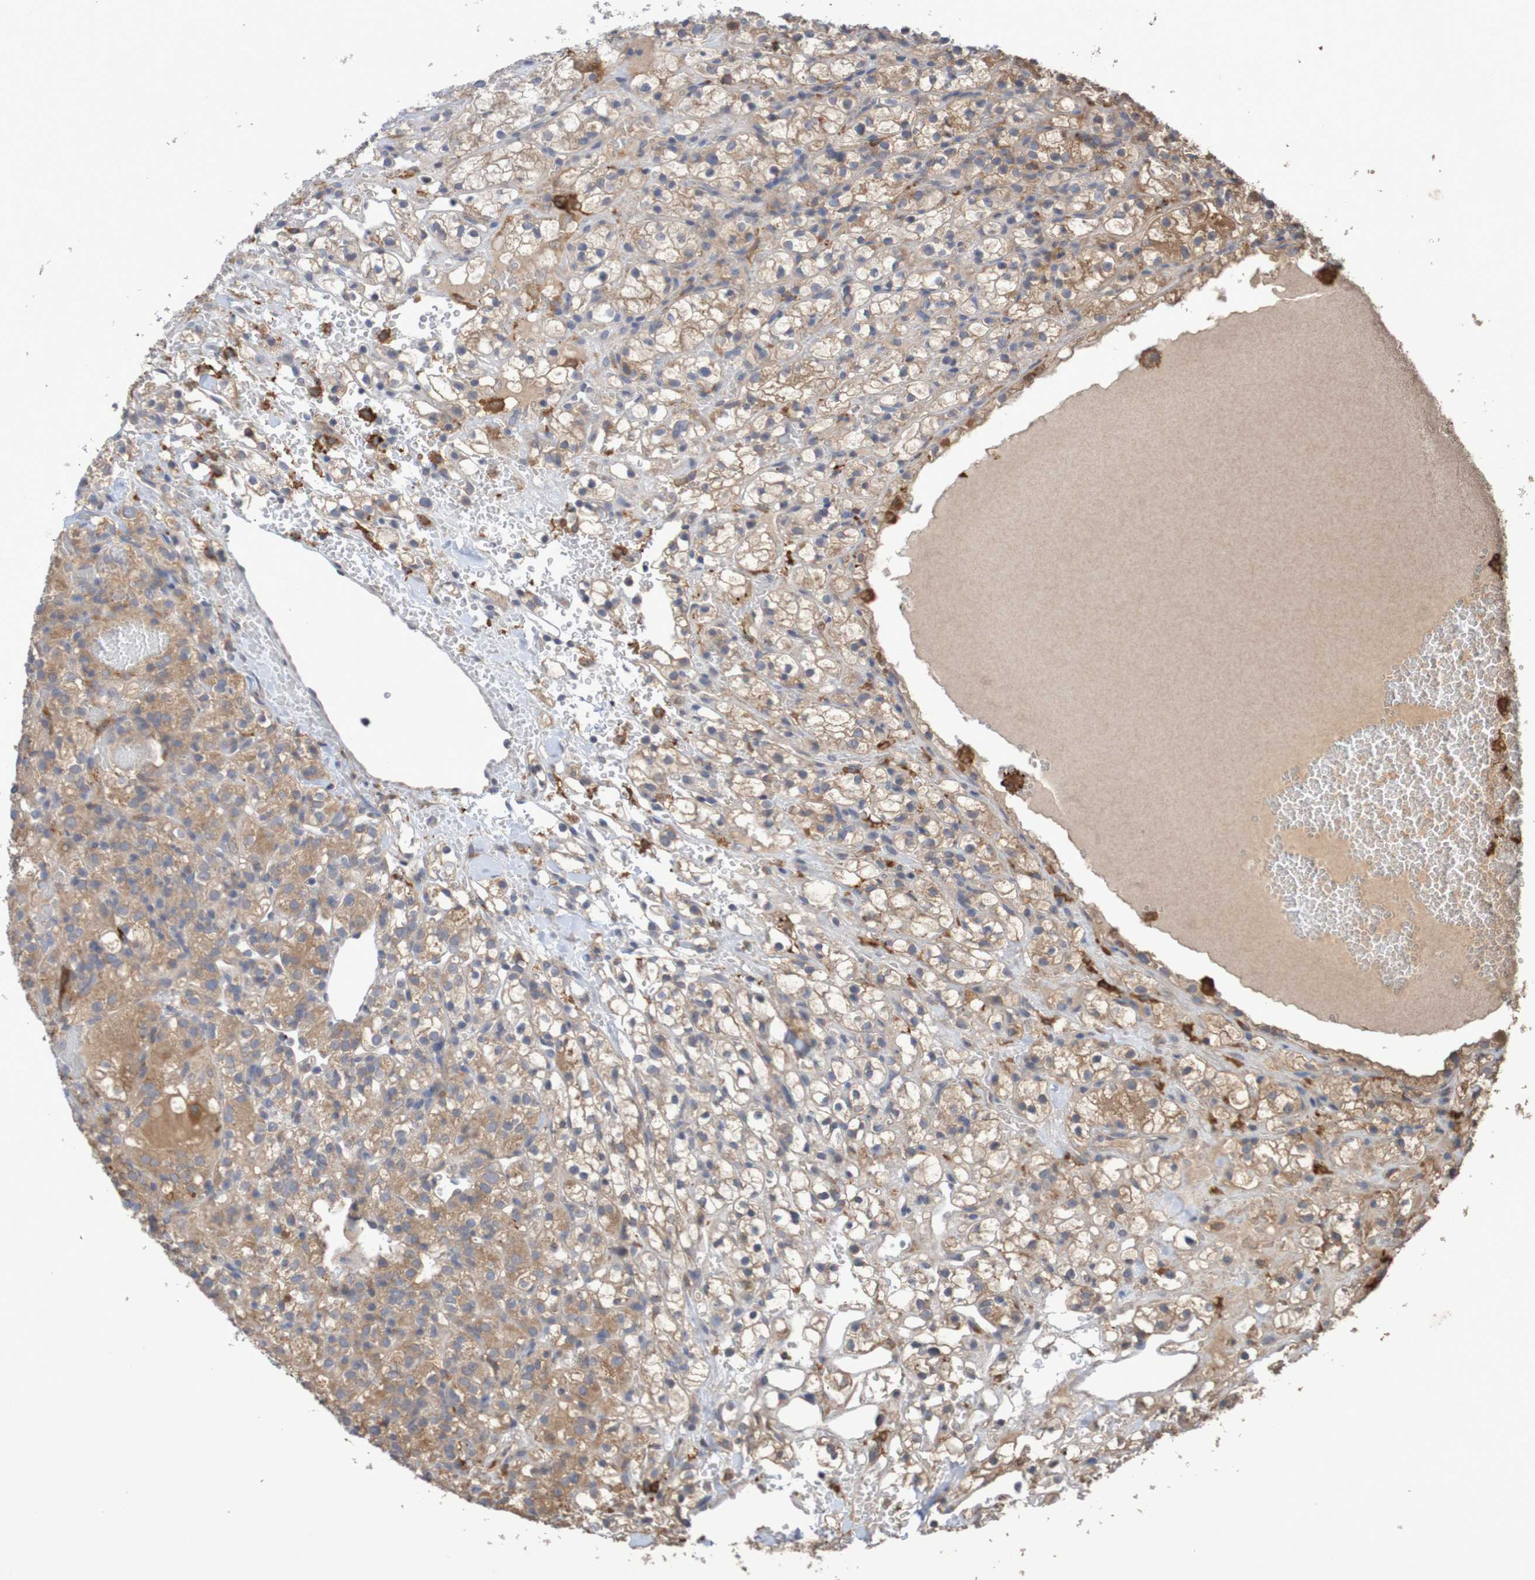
{"staining": {"intensity": "moderate", "quantity": "25%-75%", "location": "cytoplasmic/membranous"}, "tissue": "renal cancer", "cell_type": "Tumor cells", "image_type": "cancer", "snomed": [{"axis": "morphology", "description": "Adenocarcinoma, NOS"}, {"axis": "topography", "description": "Kidney"}], "caption": "There is medium levels of moderate cytoplasmic/membranous expression in tumor cells of renal adenocarcinoma, as demonstrated by immunohistochemical staining (brown color).", "gene": "PHYH", "patient": {"sex": "male", "age": 61}}